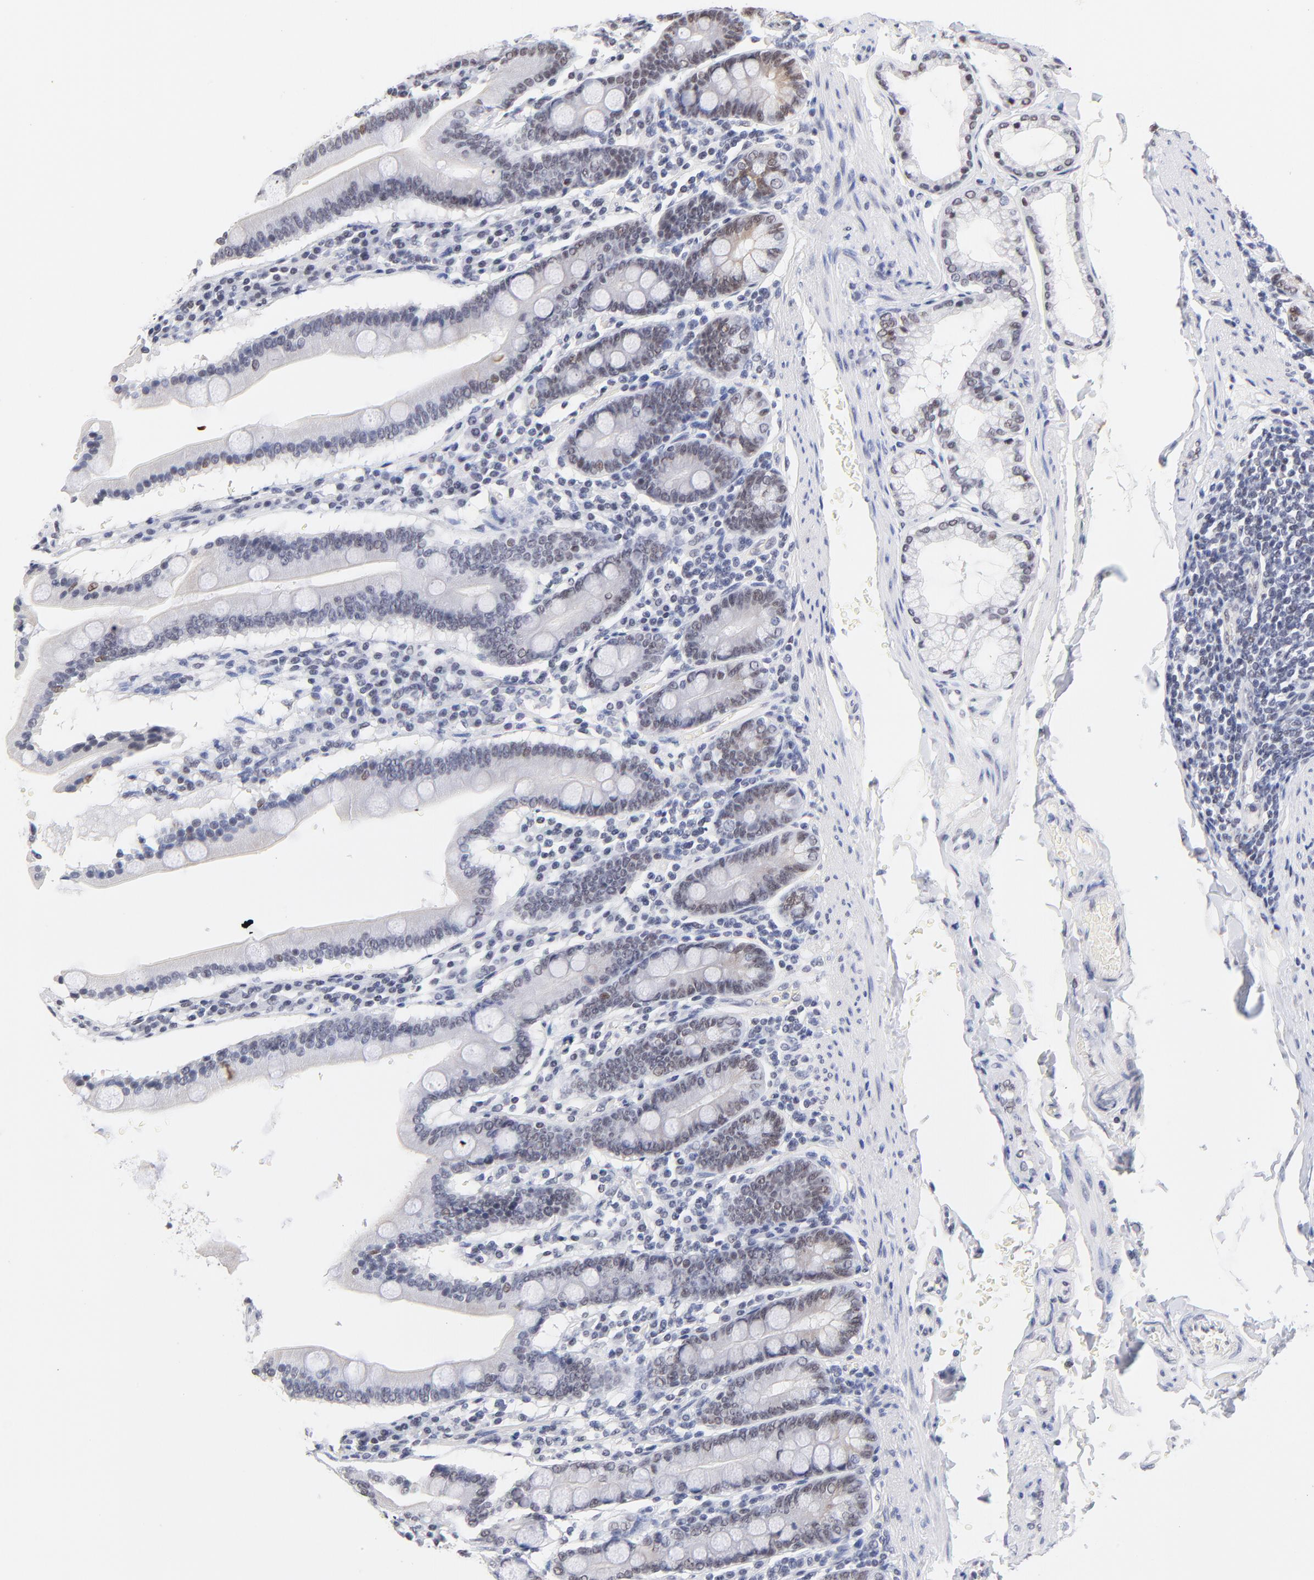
{"staining": {"intensity": "weak", "quantity": "<25%", "location": "nuclear"}, "tissue": "duodenum", "cell_type": "Glandular cells", "image_type": "normal", "snomed": [{"axis": "morphology", "description": "Normal tissue, NOS"}, {"axis": "topography", "description": "Duodenum"}], "caption": "Duodenum was stained to show a protein in brown. There is no significant positivity in glandular cells. Brightfield microscopy of immunohistochemistry (IHC) stained with DAB (3,3'-diaminobenzidine) (brown) and hematoxylin (blue), captured at high magnification.", "gene": "ZNF74", "patient": {"sex": "male", "age": 50}}